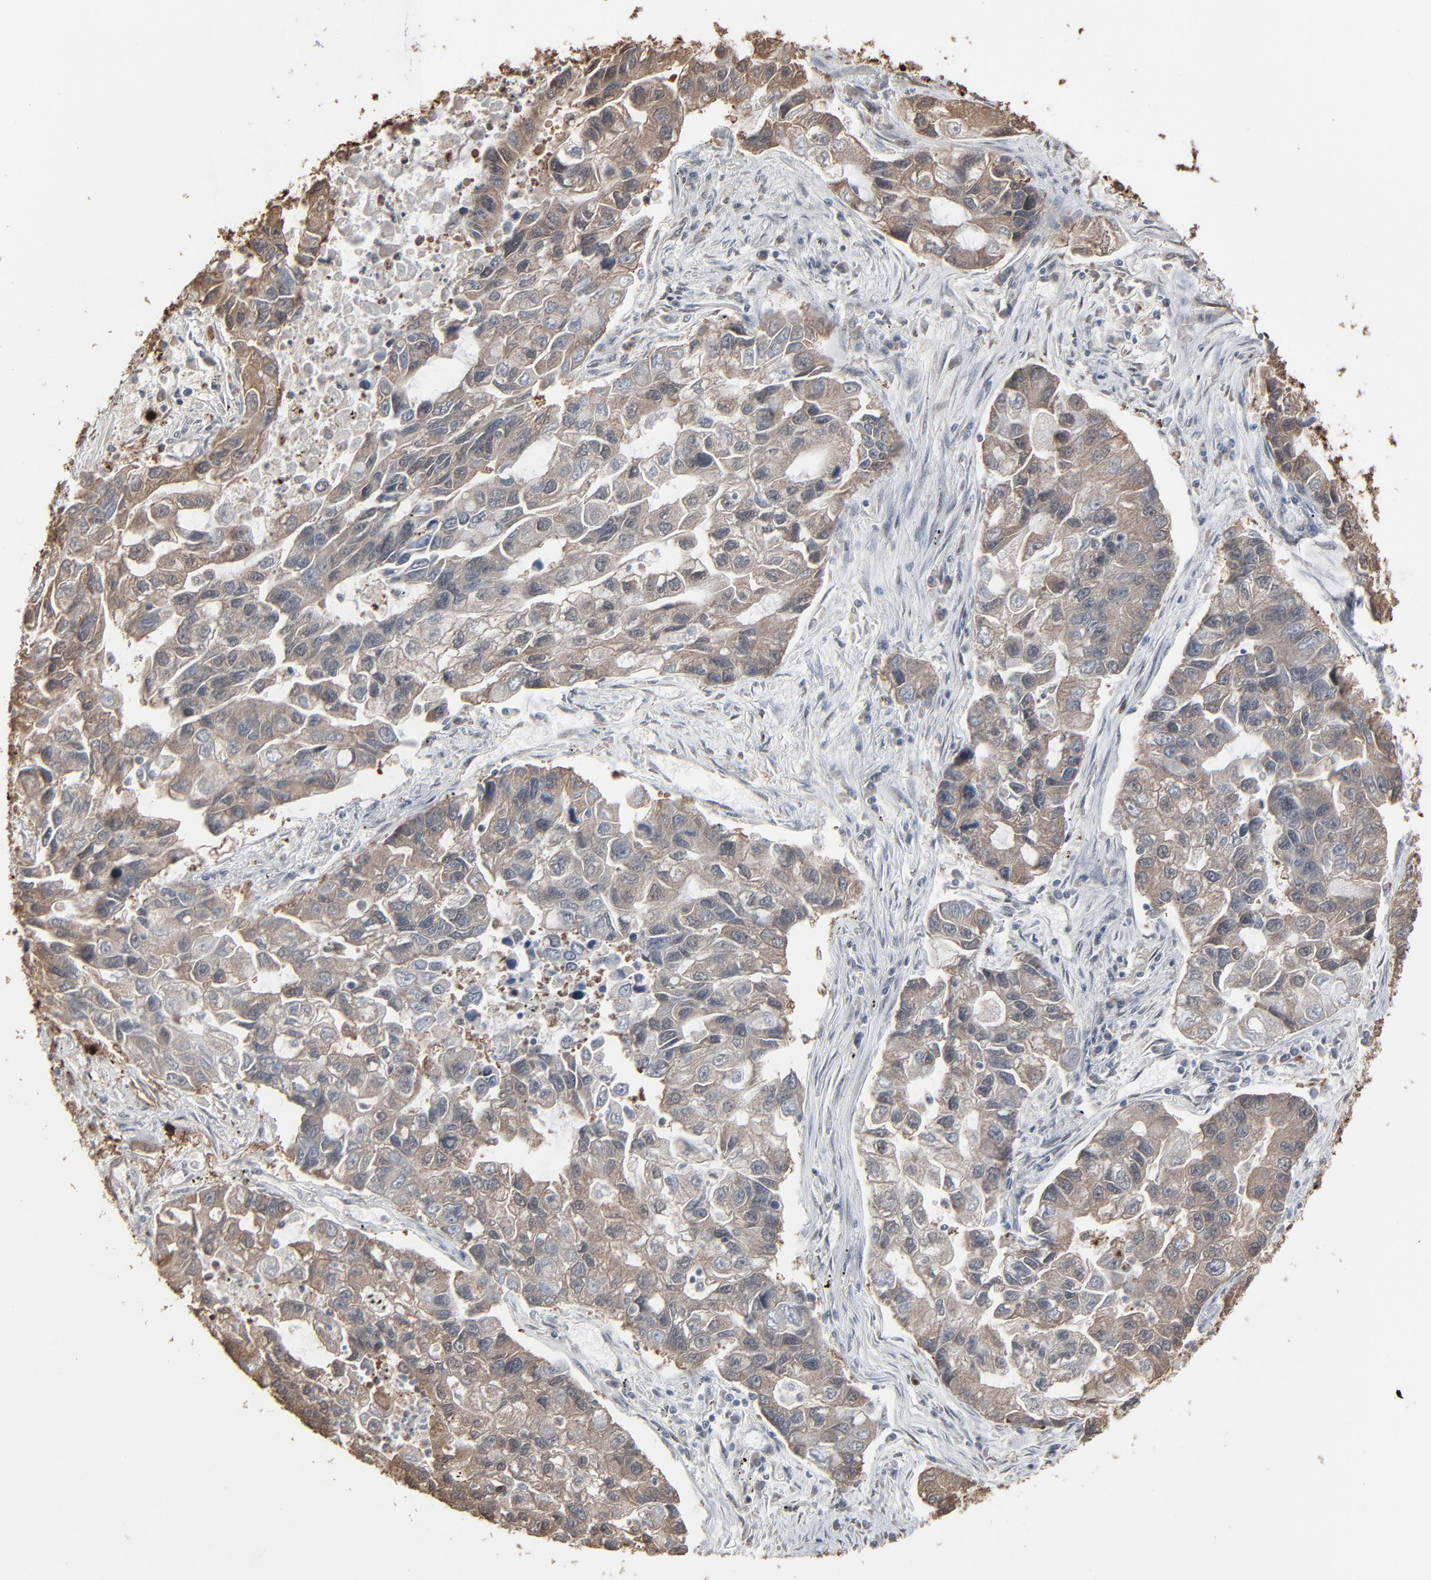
{"staining": {"intensity": "moderate", "quantity": ">75%", "location": "cytoplasmic/membranous"}, "tissue": "lung cancer", "cell_type": "Tumor cells", "image_type": "cancer", "snomed": [{"axis": "morphology", "description": "Adenocarcinoma, NOS"}, {"axis": "topography", "description": "Lung"}], "caption": "Immunohistochemistry (IHC) micrograph of neoplastic tissue: adenocarcinoma (lung) stained using immunohistochemistry shows medium levels of moderate protein expression localized specifically in the cytoplasmic/membranous of tumor cells, appearing as a cytoplasmic/membranous brown color.", "gene": "MEIS2", "patient": {"sex": "female", "age": 51}}